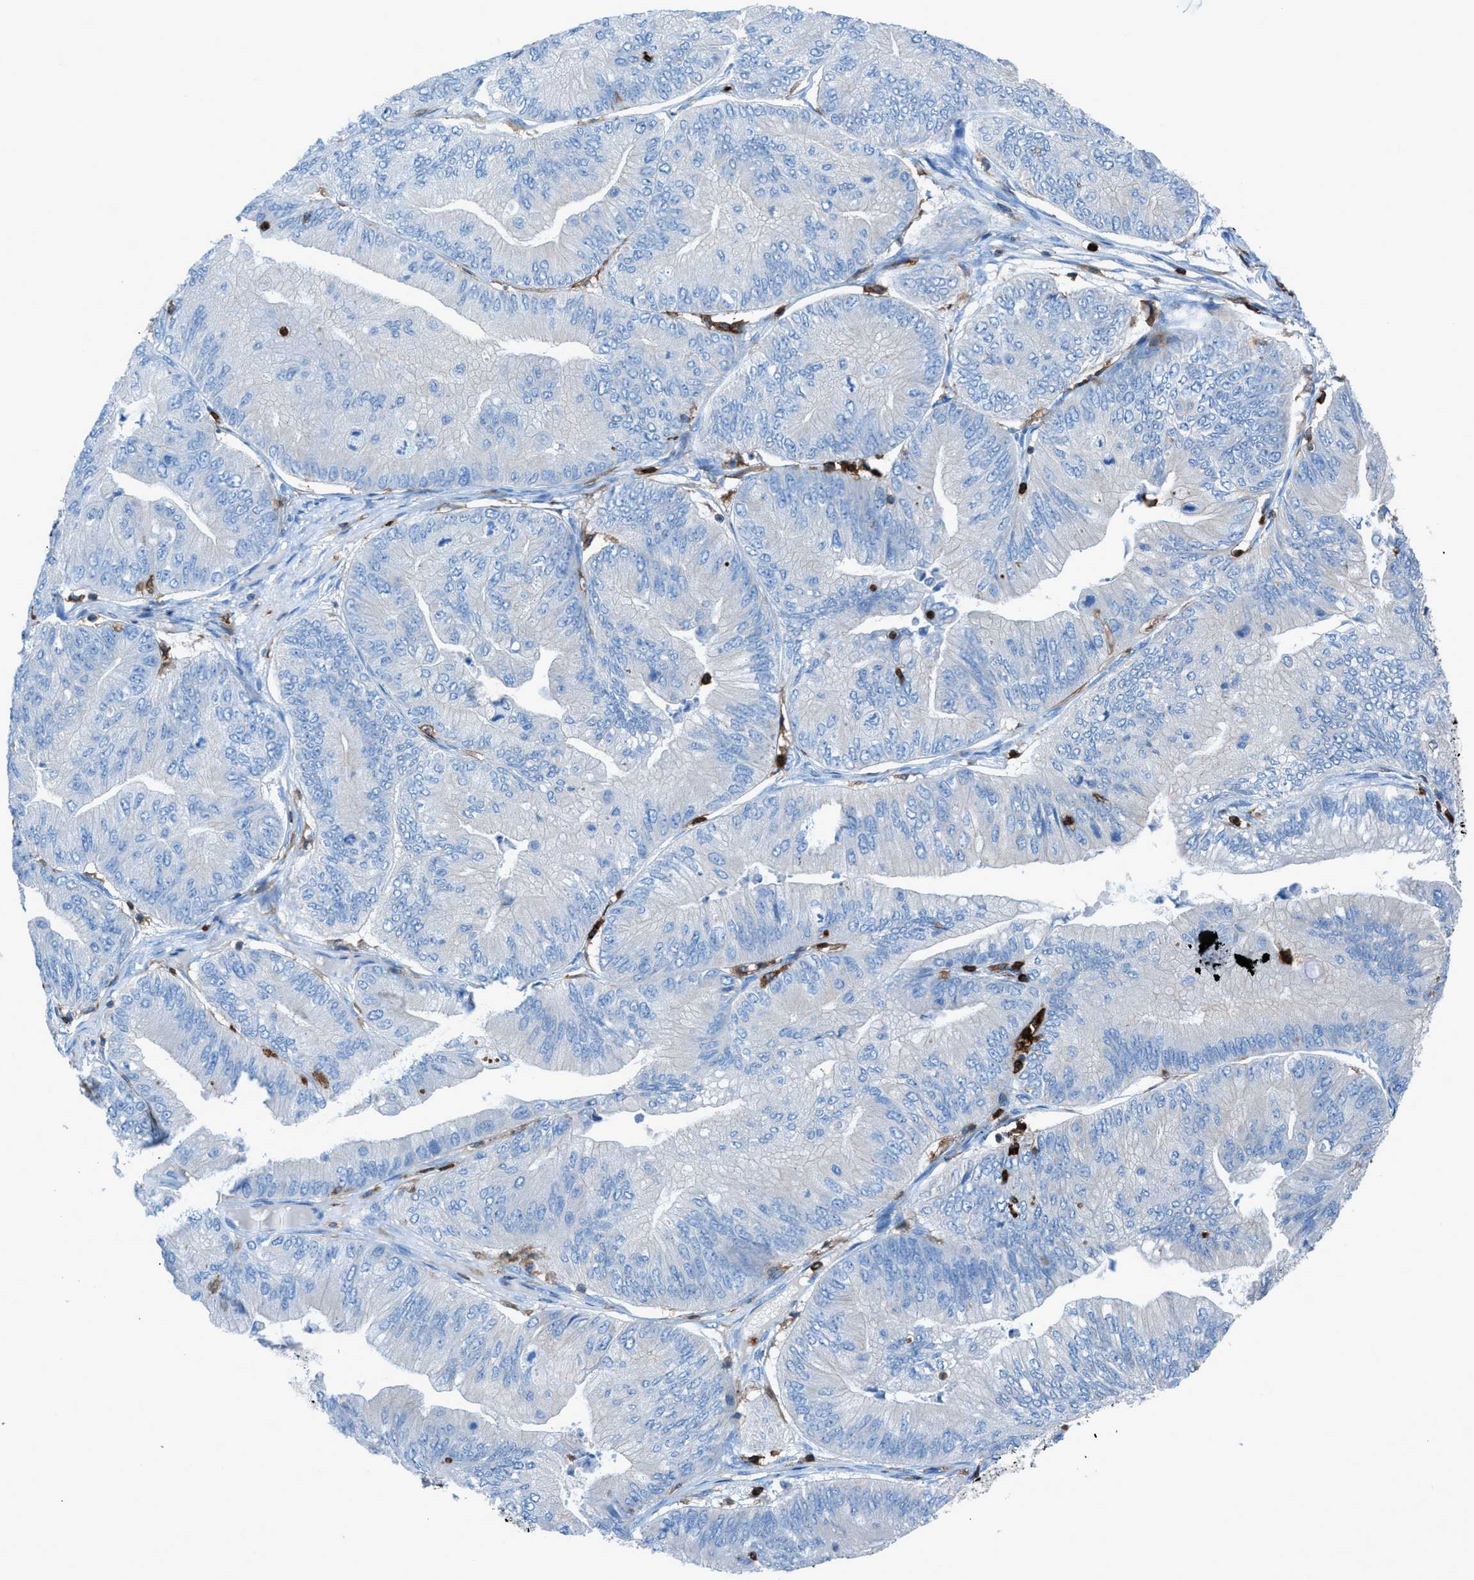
{"staining": {"intensity": "negative", "quantity": "none", "location": "none"}, "tissue": "ovarian cancer", "cell_type": "Tumor cells", "image_type": "cancer", "snomed": [{"axis": "morphology", "description": "Cystadenocarcinoma, mucinous, NOS"}, {"axis": "topography", "description": "Ovary"}], "caption": "The IHC photomicrograph has no significant expression in tumor cells of ovarian mucinous cystadenocarcinoma tissue. (Stains: DAB immunohistochemistry with hematoxylin counter stain, Microscopy: brightfield microscopy at high magnification).", "gene": "ITGB2", "patient": {"sex": "female", "age": 61}}